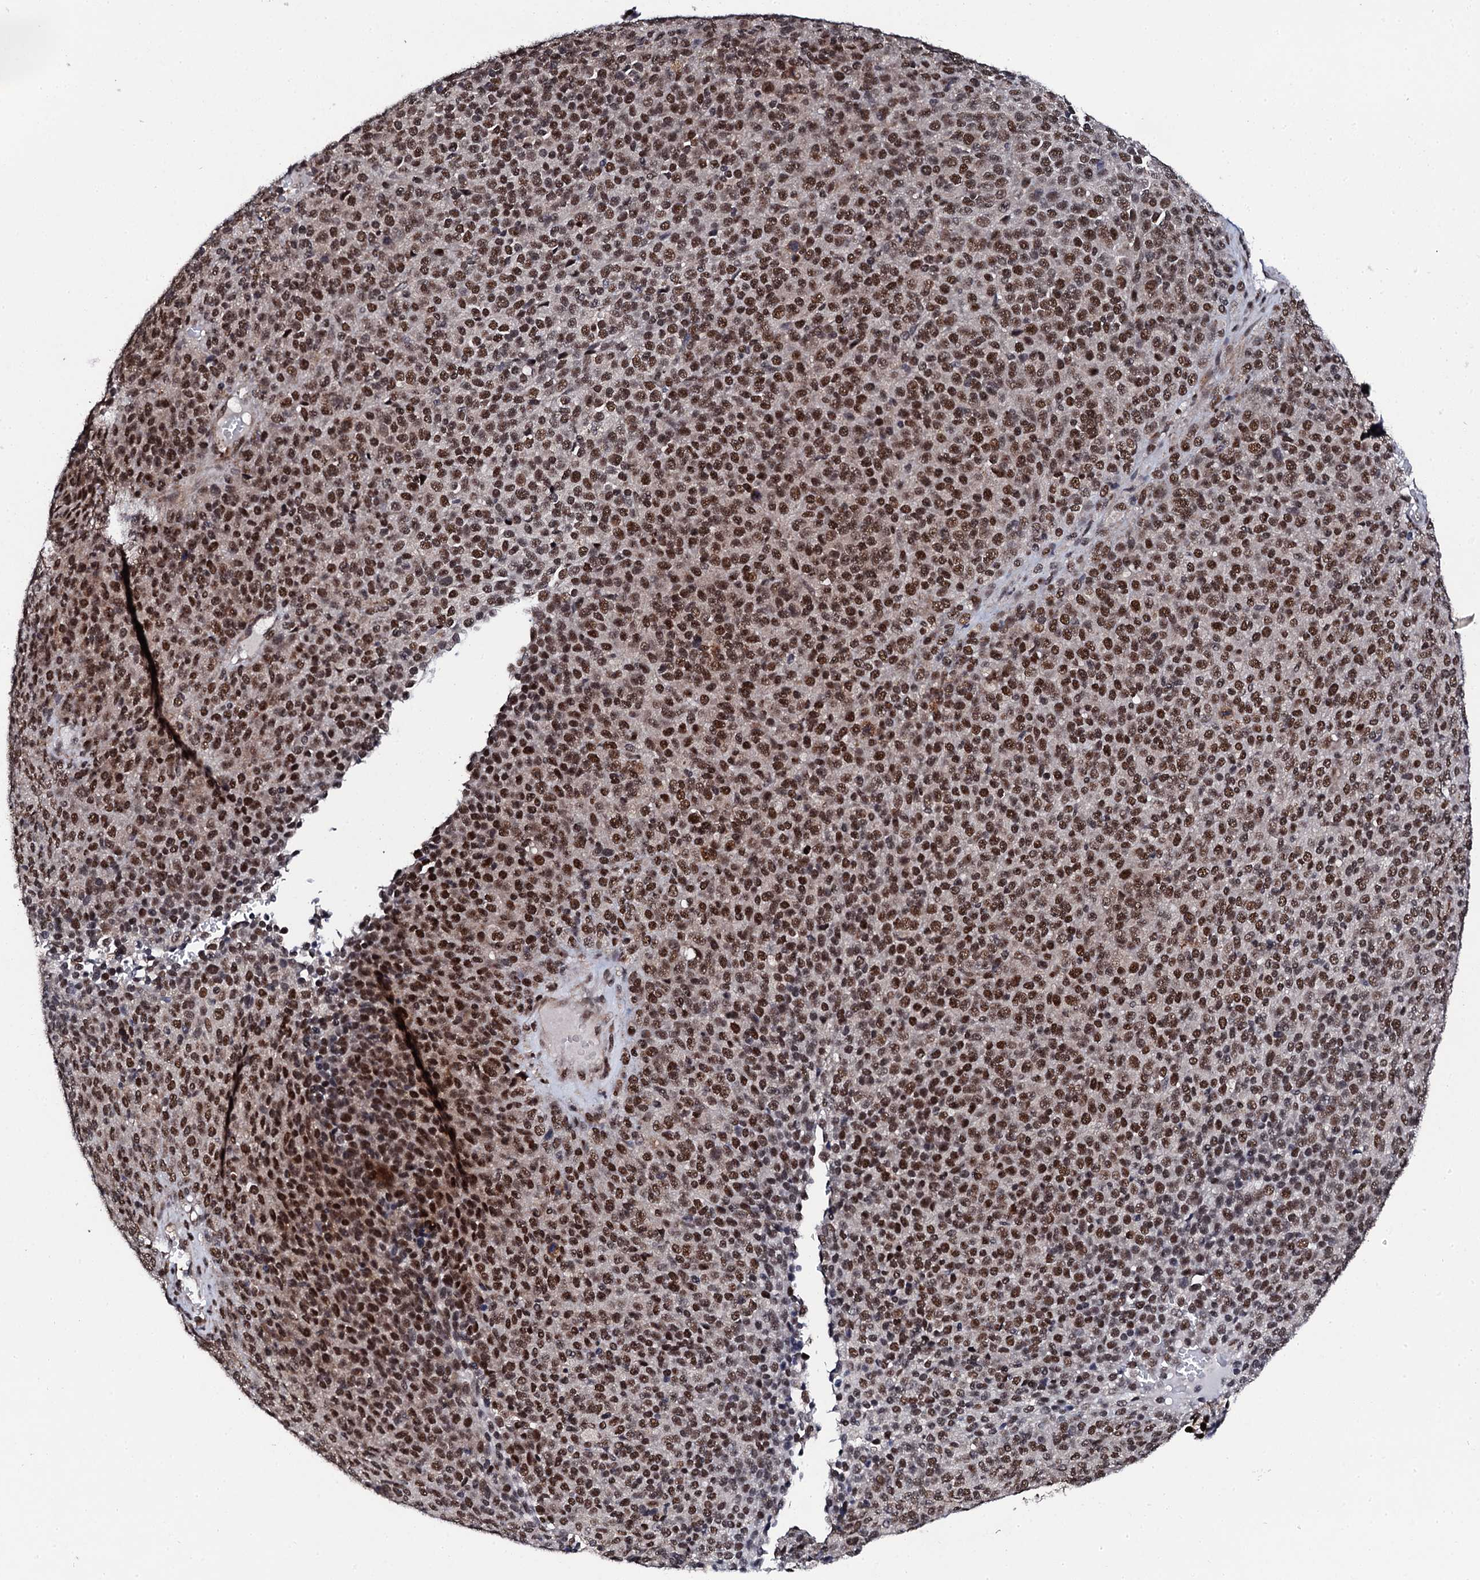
{"staining": {"intensity": "strong", "quantity": ">75%", "location": "nuclear"}, "tissue": "melanoma", "cell_type": "Tumor cells", "image_type": "cancer", "snomed": [{"axis": "morphology", "description": "Malignant melanoma, Metastatic site"}, {"axis": "topography", "description": "Brain"}], "caption": "Immunohistochemistry (IHC) micrograph of human malignant melanoma (metastatic site) stained for a protein (brown), which demonstrates high levels of strong nuclear positivity in approximately >75% of tumor cells.", "gene": "CSTF3", "patient": {"sex": "female", "age": 56}}